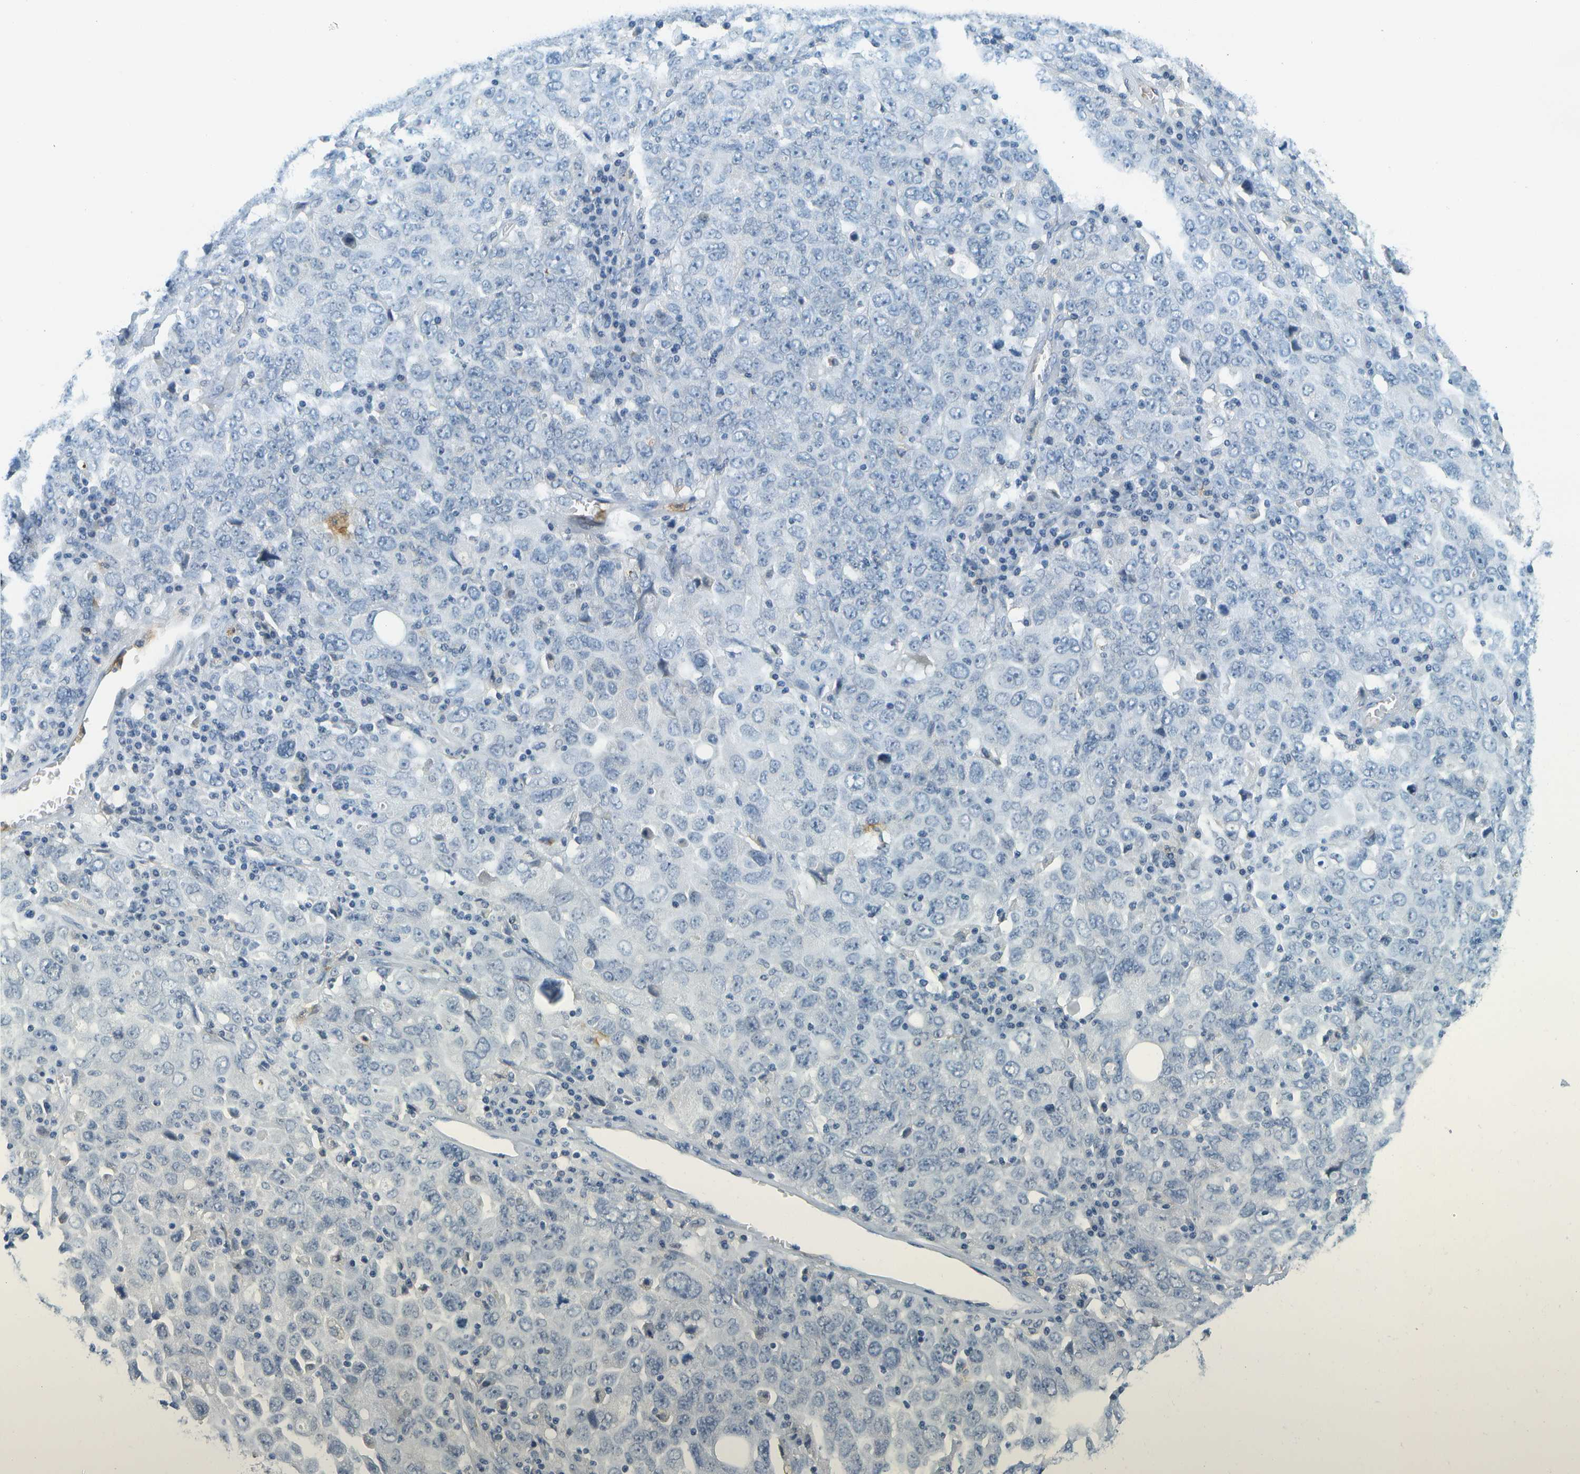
{"staining": {"intensity": "negative", "quantity": "none", "location": "none"}, "tissue": "ovarian cancer", "cell_type": "Tumor cells", "image_type": "cancer", "snomed": [{"axis": "morphology", "description": "Carcinoma, endometroid"}, {"axis": "topography", "description": "Ovary"}], "caption": "Ovarian endometroid carcinoma was stained to show a protein in brown. There is no significant expression in tumor cells.", "gene": "RASGRP2", "patient": {"sex": "female", "age": 62}}